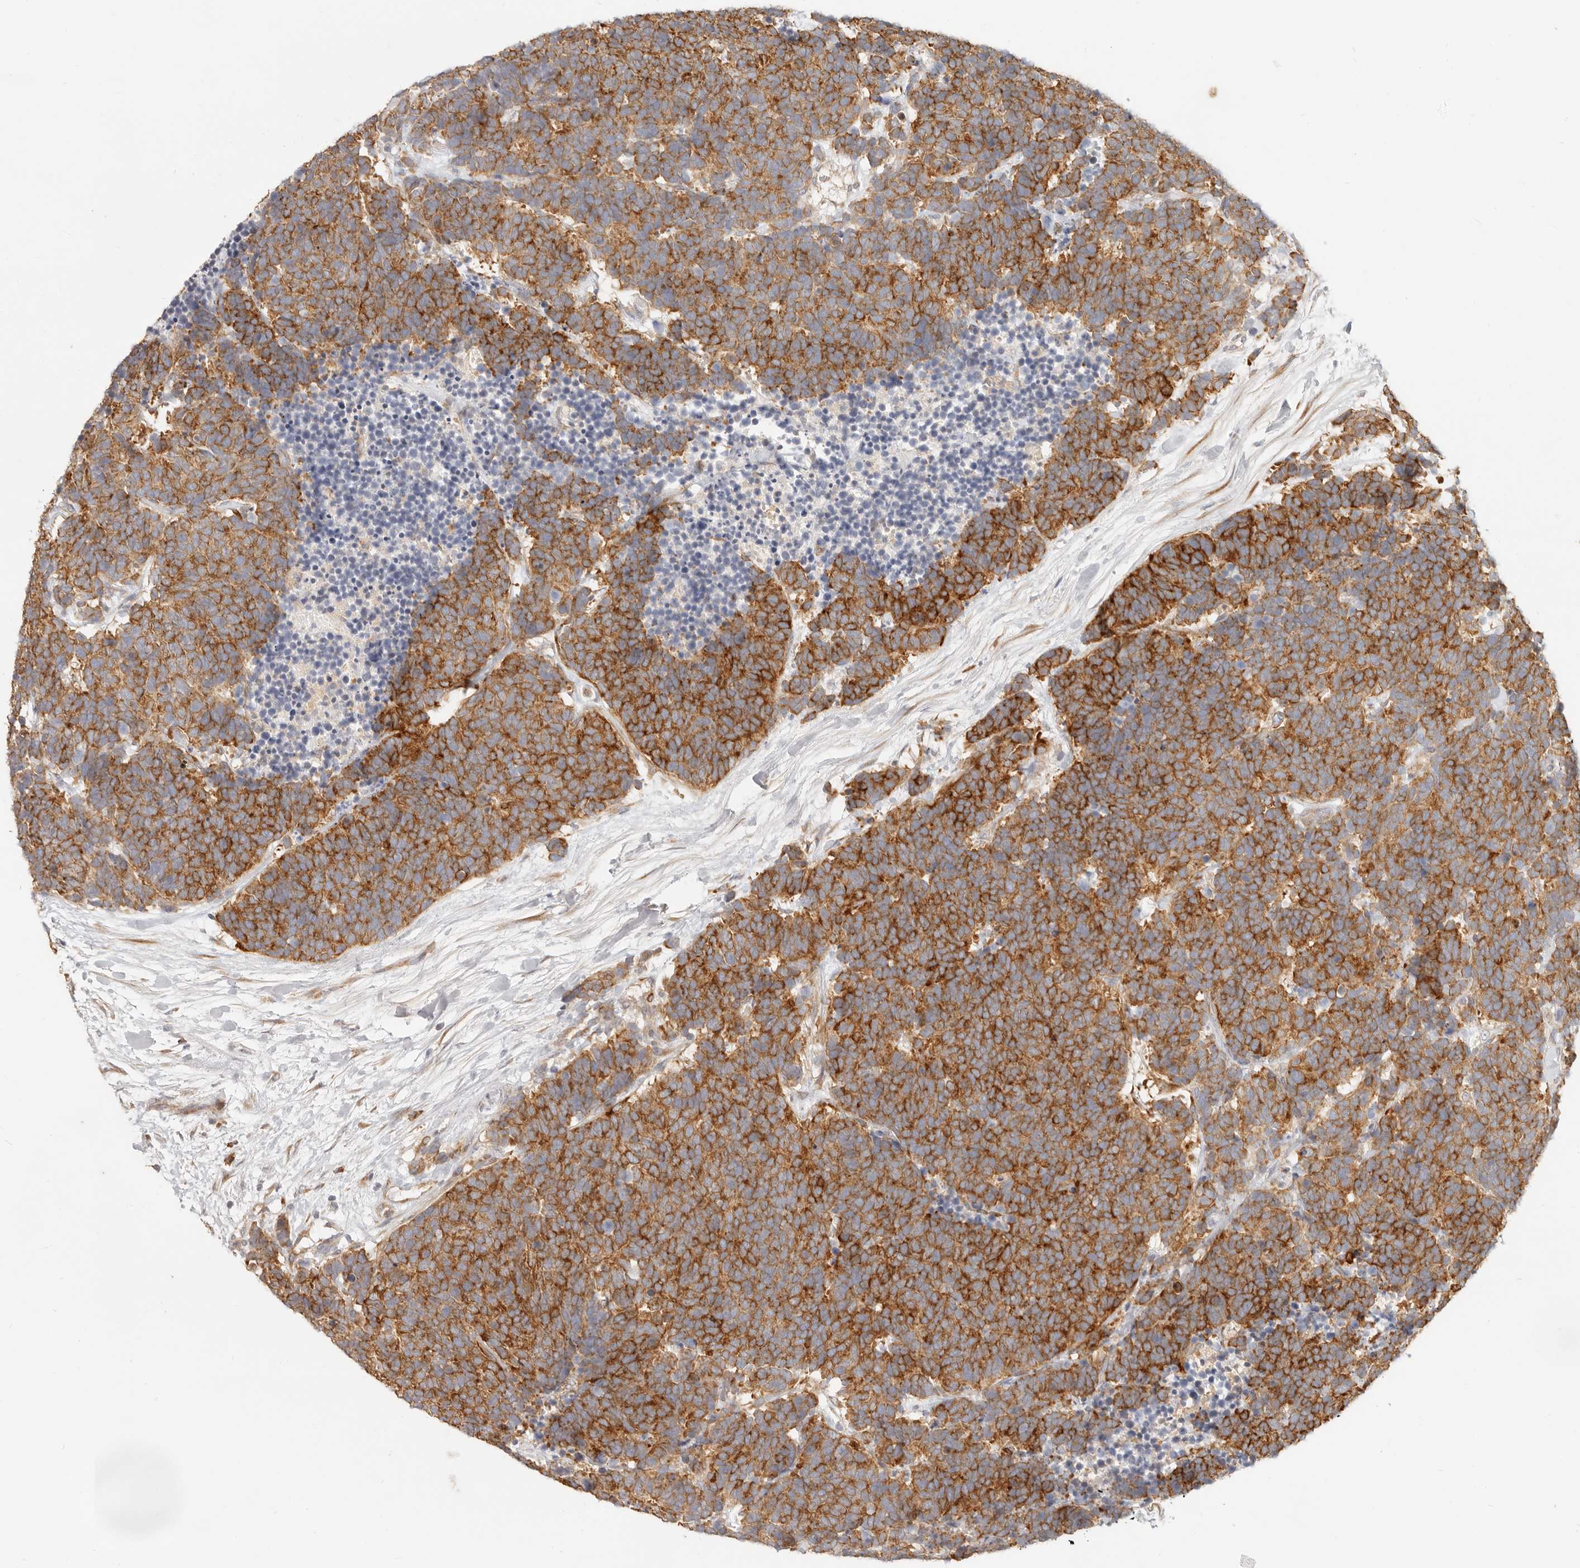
{"staining": {"intensity": "strong", "quantity": ">75%", "location": "cytoplasmic/membranous"}, "tissue": "carcinoid", "cell_type": "Tumor cells", "image_type": "cancer", "snomed": [{"axis": "morphology", "description": "Carcinoma, NOS"}, {"axis": "morphology", "description": "Carcinoid, malignant, NOS"}, {"axis": "topography", "description": "Urinary bladder"}], "caption": "Carcinoma stained with a brown dye demonstrates strong cytoplasmic/membranous positive expression in approximately >75% of tumor cells.", "gene": "PABPC4", "patient": {"sex": "male", "age": 57}}